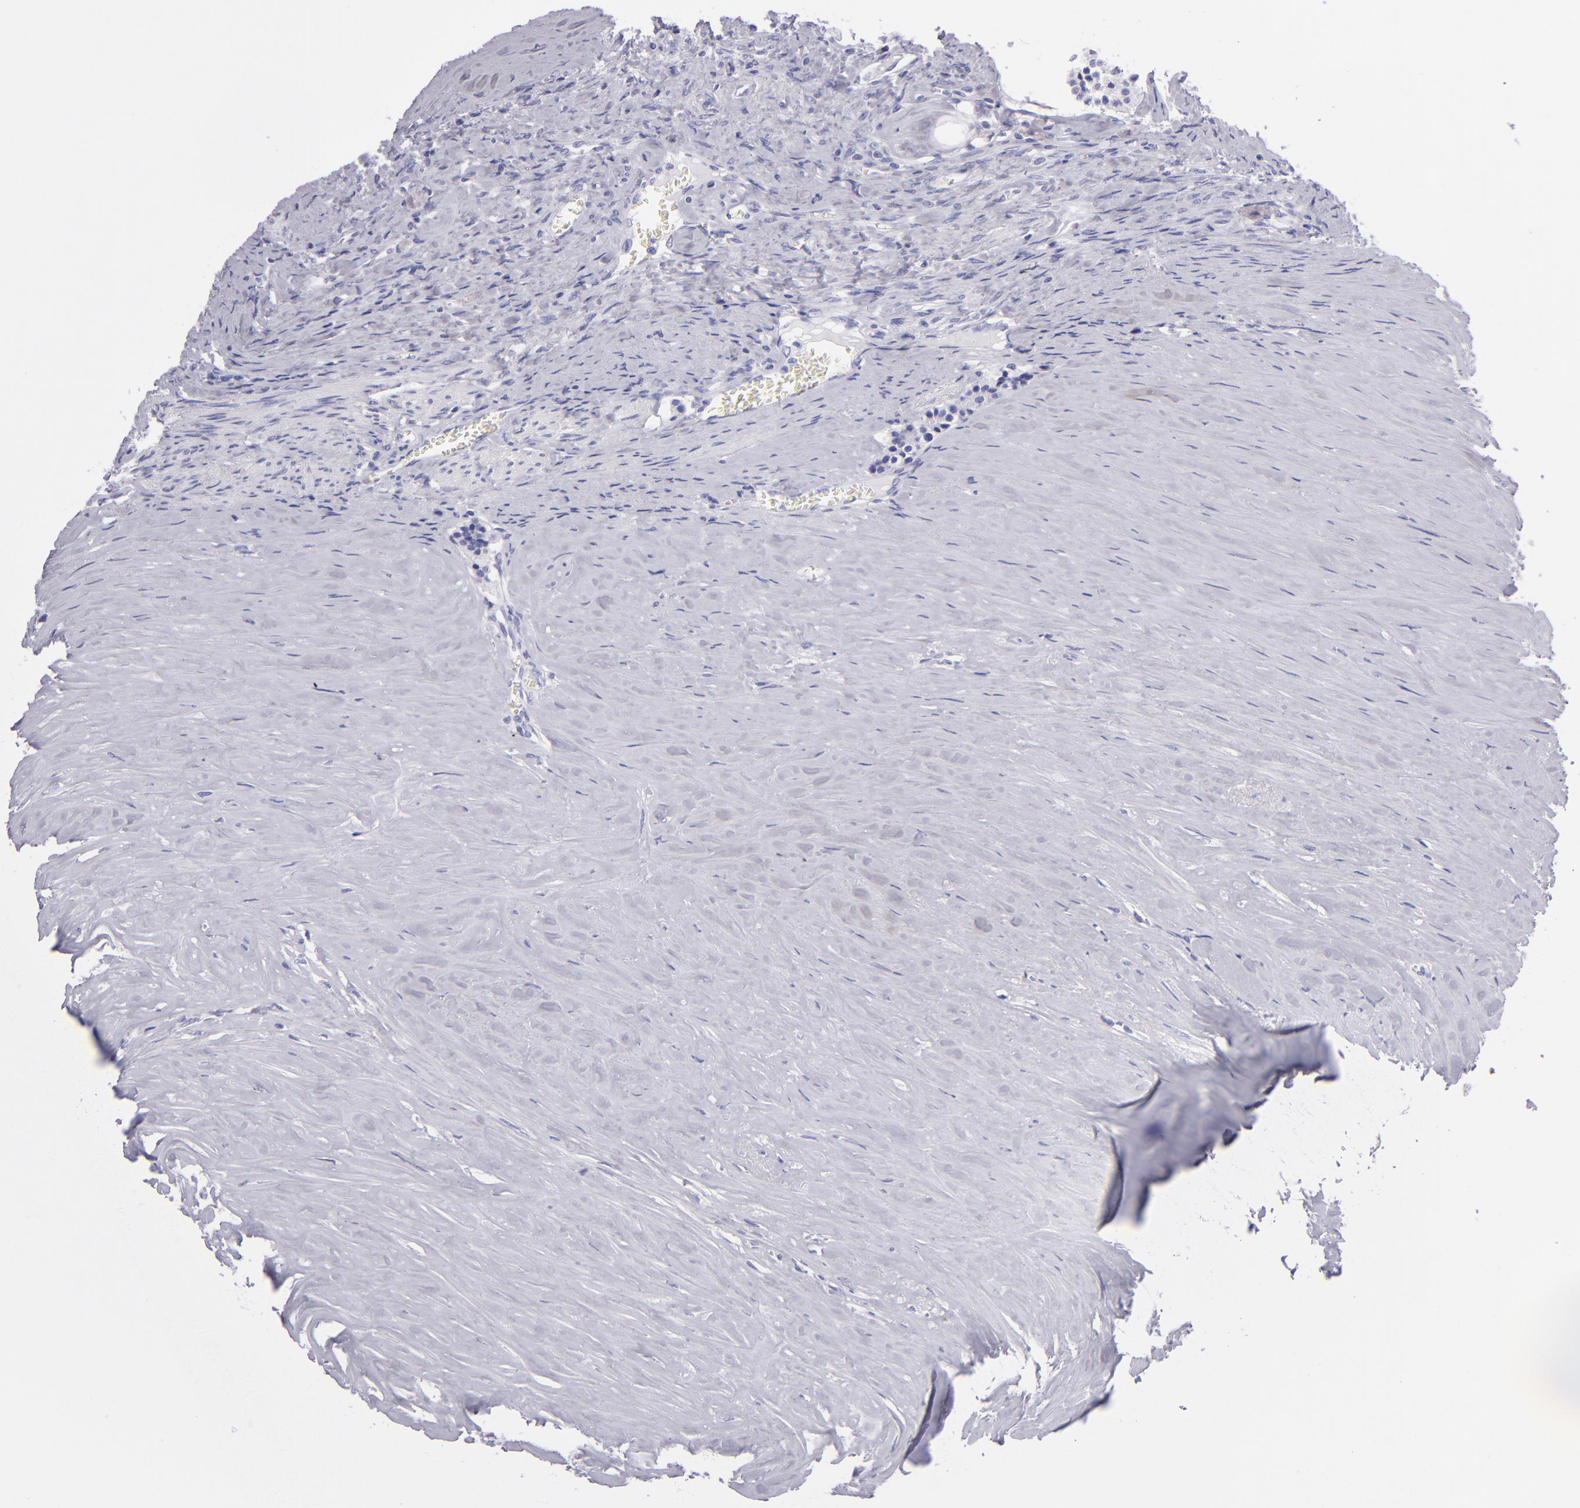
{"staining": {"intensity": "negative", "quantity": "none", "location": "none"}, "tissue": "carcinoid", "cell_type": "Tumor cells", "image_type": "cancer", "snomed": [{"axis": "morphology", "description": "Carcinoid, malignant, NOS"}, {"axis": "topography", "description": "Small intestine"}], "caption": "There is no significant staining in tumor cells of carcinoid.", "gene": "PVALB", "patient": {"sex": "male", "age": 63}}